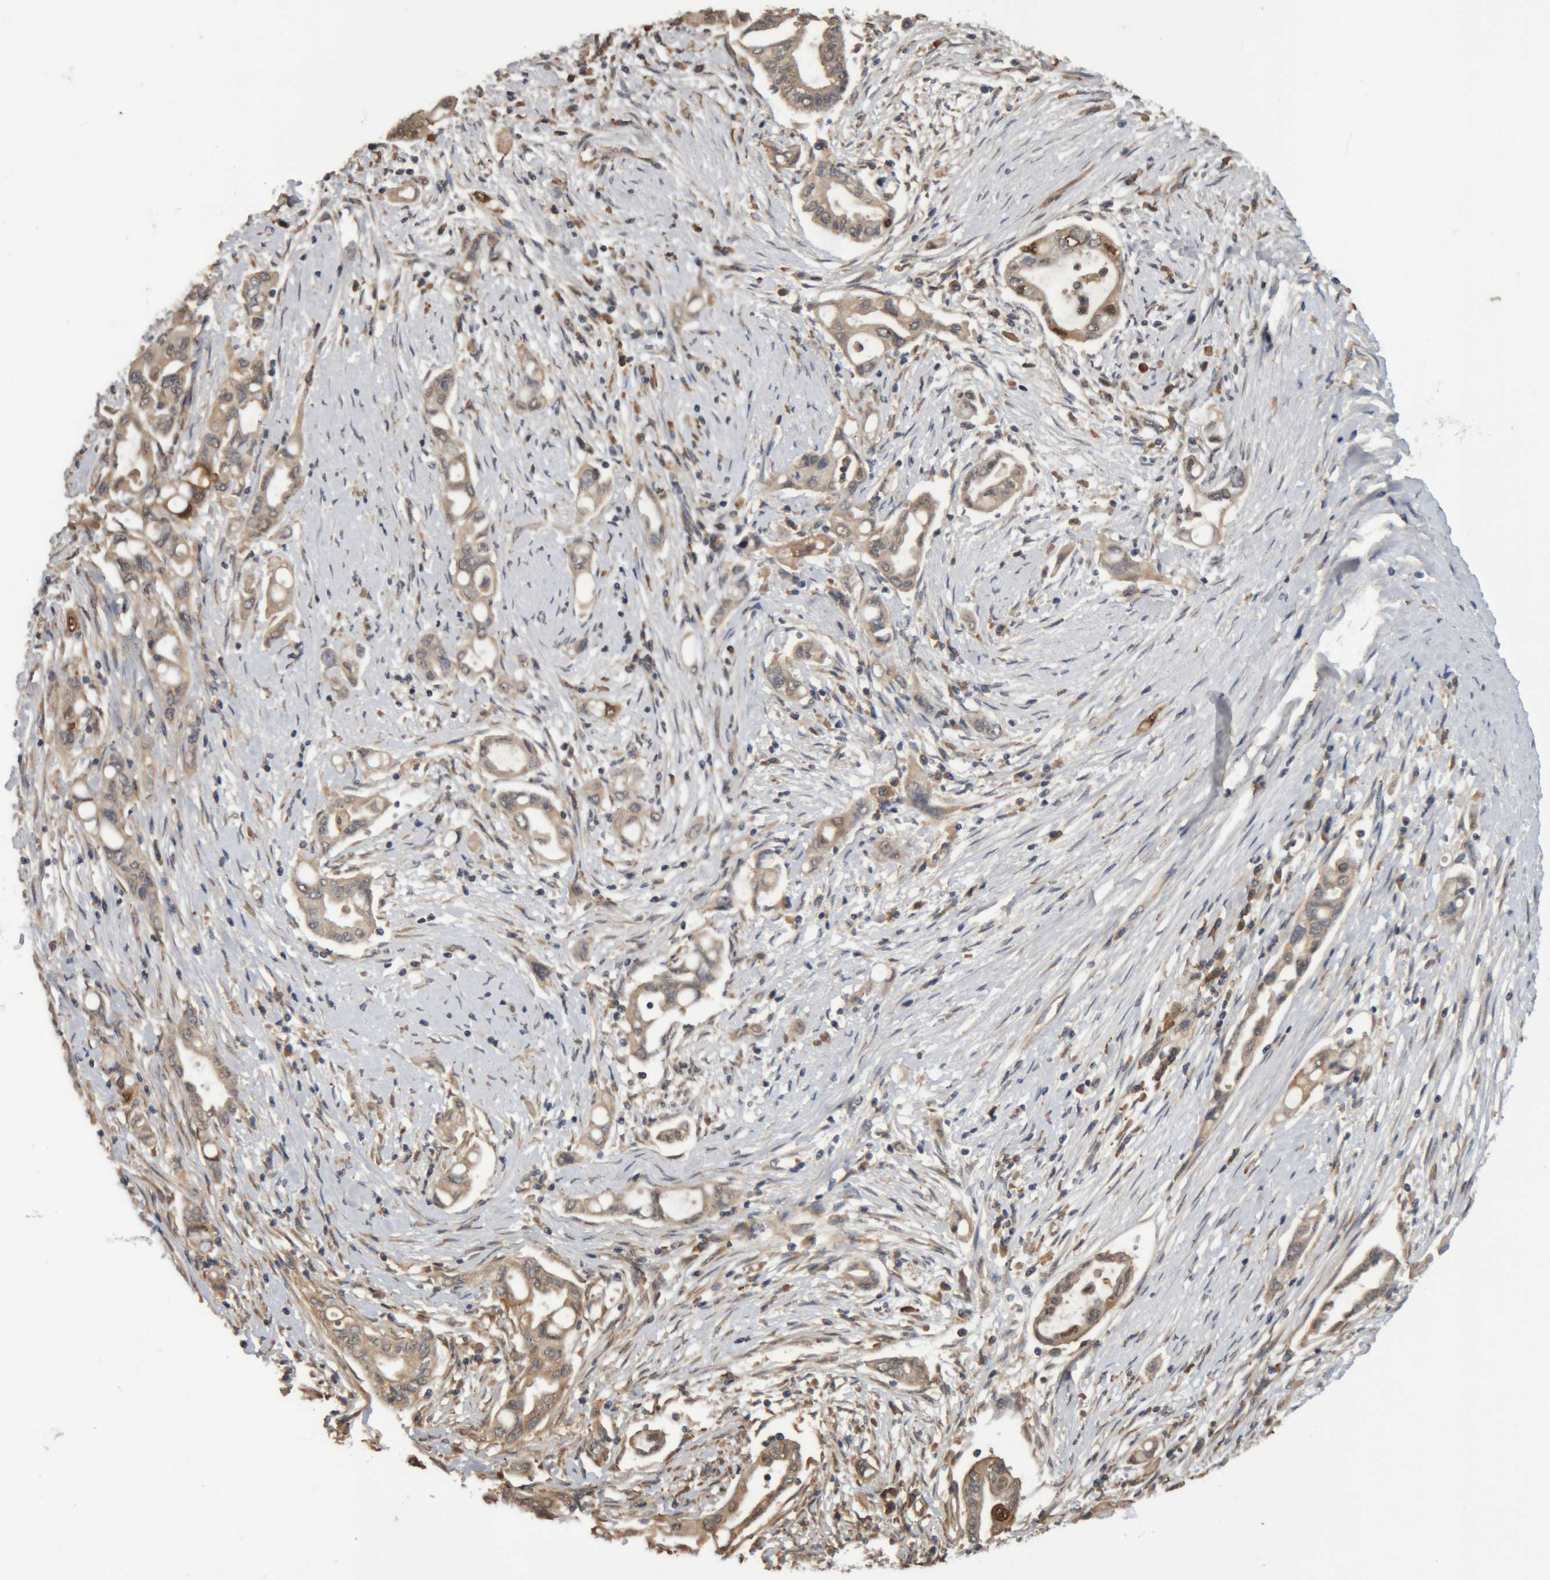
{"staining": {"intensity": "weak", "quantity": "25%-75%", "location": "cytoplasmic/membranous"}, "tissue": "pancreatic cancer", "cell_type": "Tumor cells", "image_type": "cancer", "snomed": [{"axis": "morphology", "description": "Adenocarcinoma, NOS"}, {"axis": "topography", "description": "Pancreas"}], "caption": "Immunohistochemical staining of human pancreatic cancer exhibits low levels of weak cytoplasmic/membranous positivity in approximately 25%-75% of tumor cells. (DAB IHC with brightfield microscopy, high magnification).", "gene": "TMED7", "patient": {"sex": "female", "age": 57}}